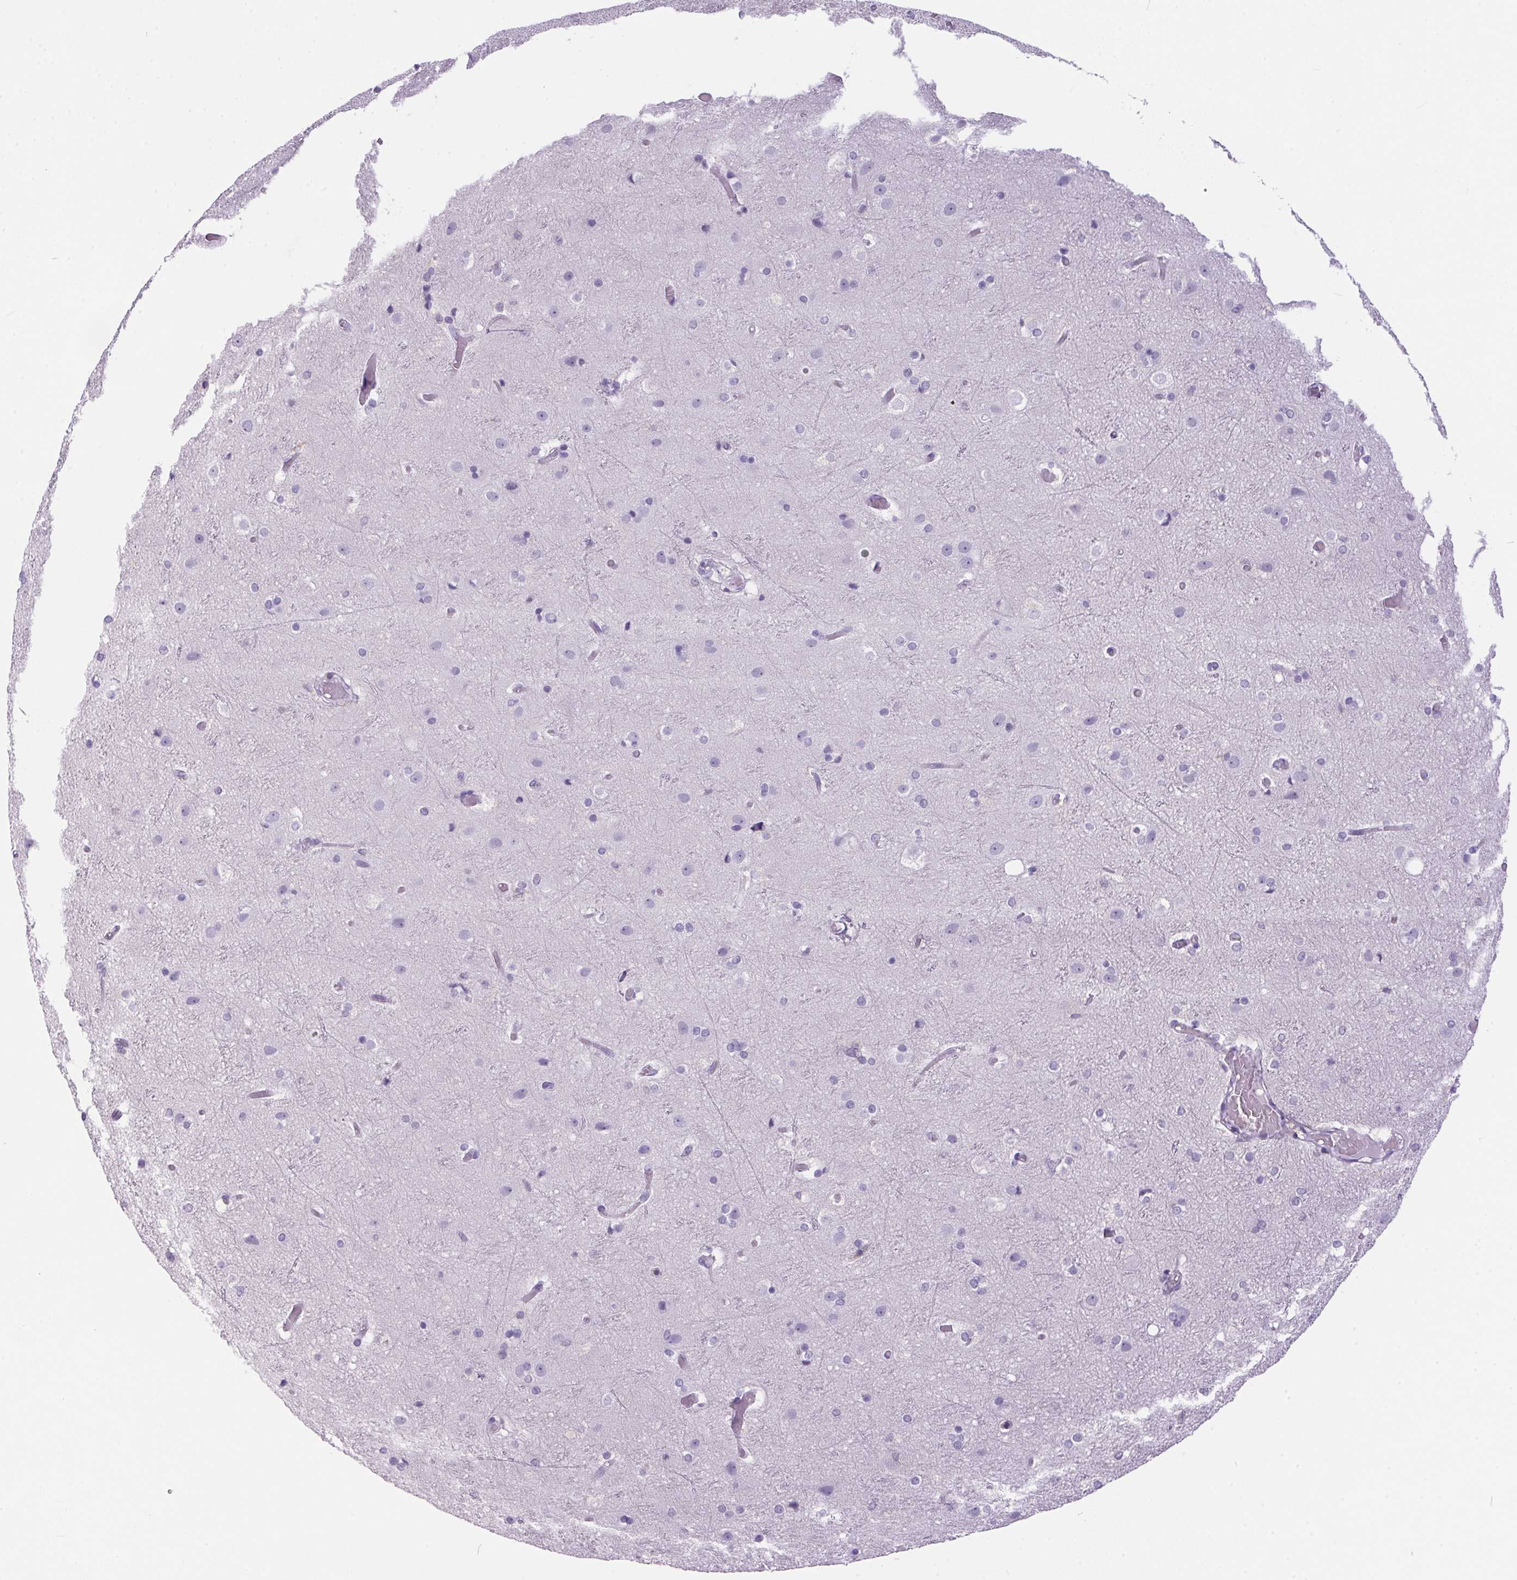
{"staining": {"intensity": "negative", "quantity": "none", "location": "none"}, "tissue": "cerebral cortex", "cell_type": "Endothelial cells", "image_type": "normal", "snomed": [{"axis": "morphology", "description": "Normal tissue, NOS"}, {"axis": "topography", "description": "Cerebral cortex"}], "caption": "DAB (3,3'-diaminobenzidine) immunohistochemical staining of unremarkable cerebral cortex shows no significant staining in endothelial cells.", "gene": "S100A2", "patient": {"sex": "female", "age": 52}}